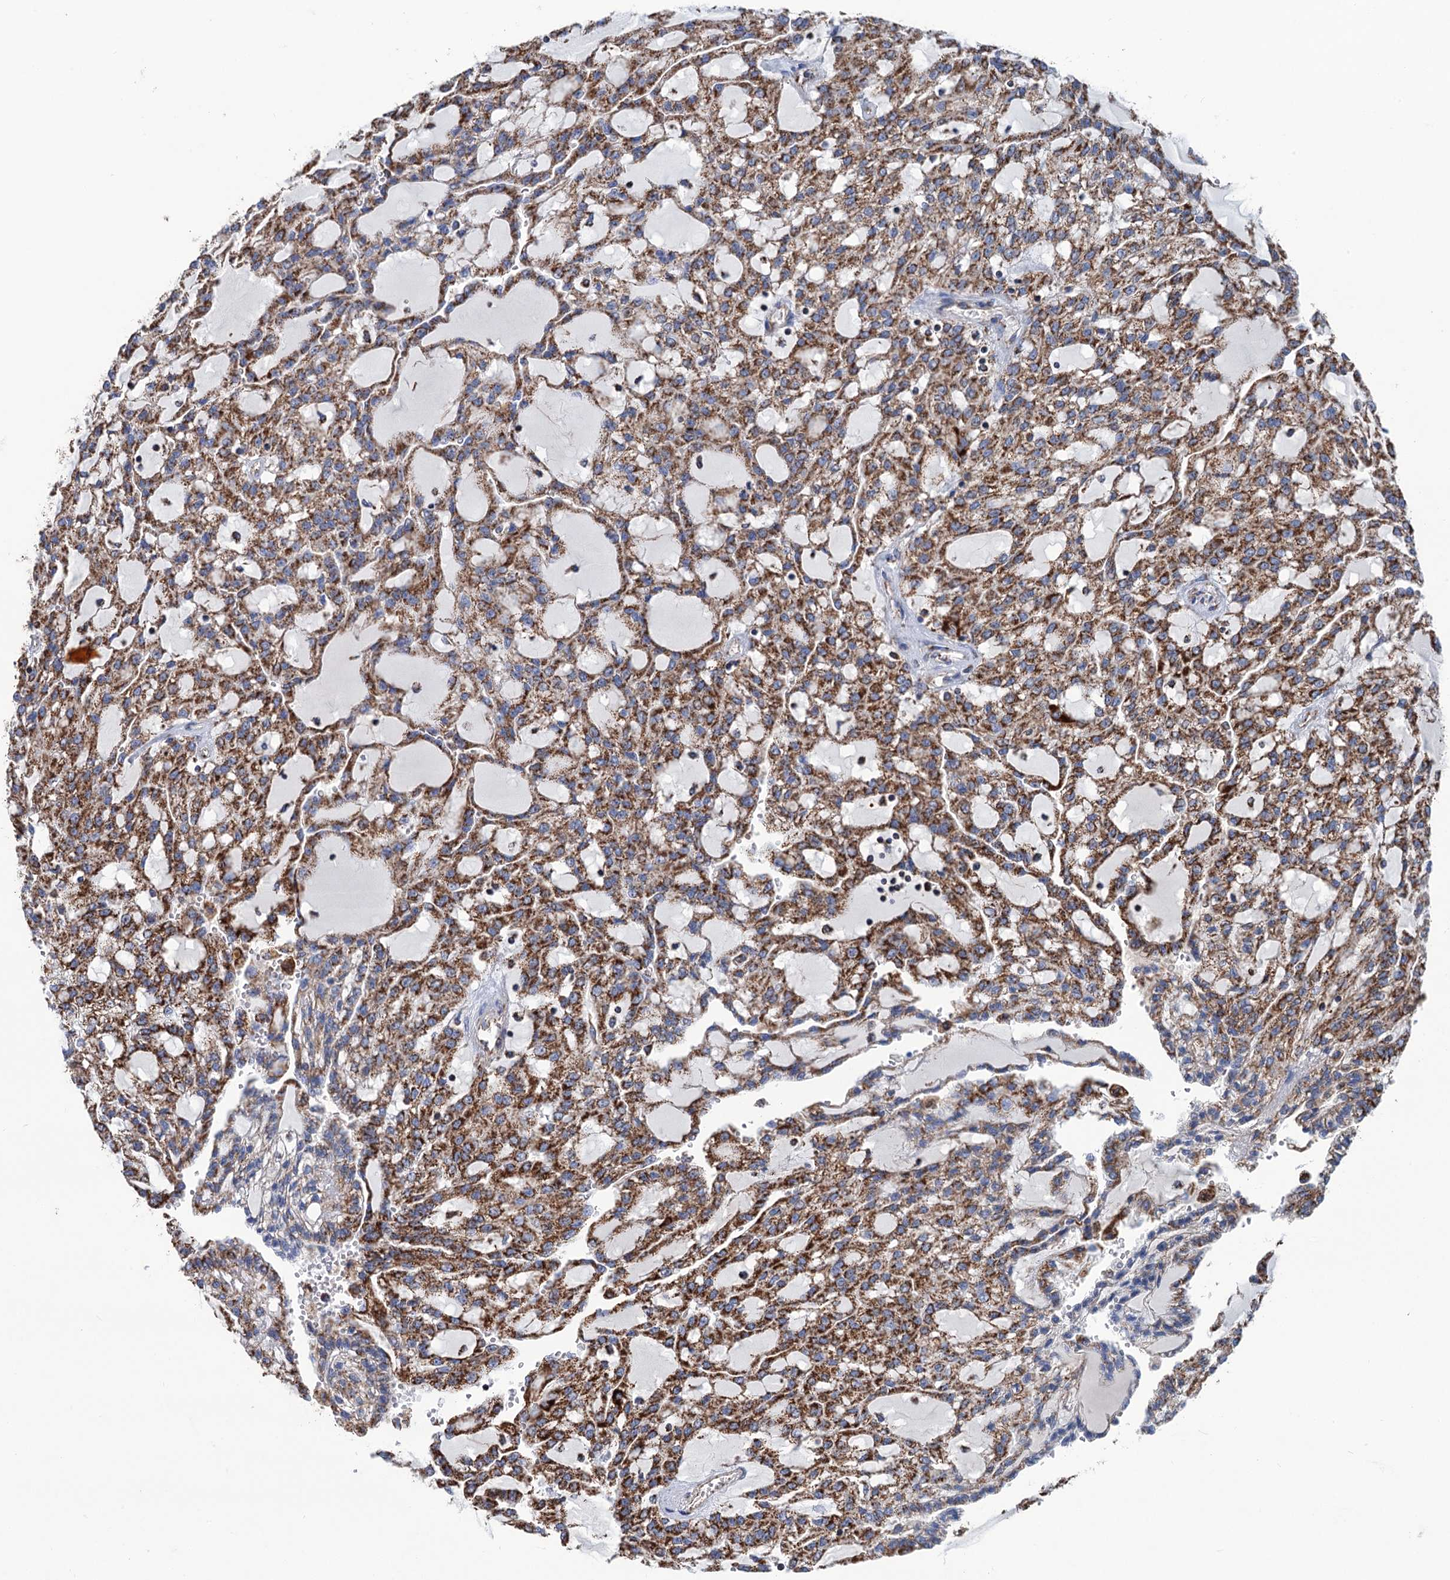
{"staining": {"intensity": "moderate", "quantity": ">75%", "location": "cytoplasmic/membranous"}, "tissue": "renal cancer", "cell_type": "Tumor cells", "image_type": "cancer", "snomed": [{"axis": "morphology", "description": "Adenocarcinoma, NOS"}, {"axis": "topography", "description": "Kidney"}], "caption": "Tumor cells demonstrate moderate cytoplasmic/membranous expression in about >75% of cells in renal cancer. Nuclei are stained in blue.", "gene": "IVD", "patient": {"sex": "male", "age": 63}}